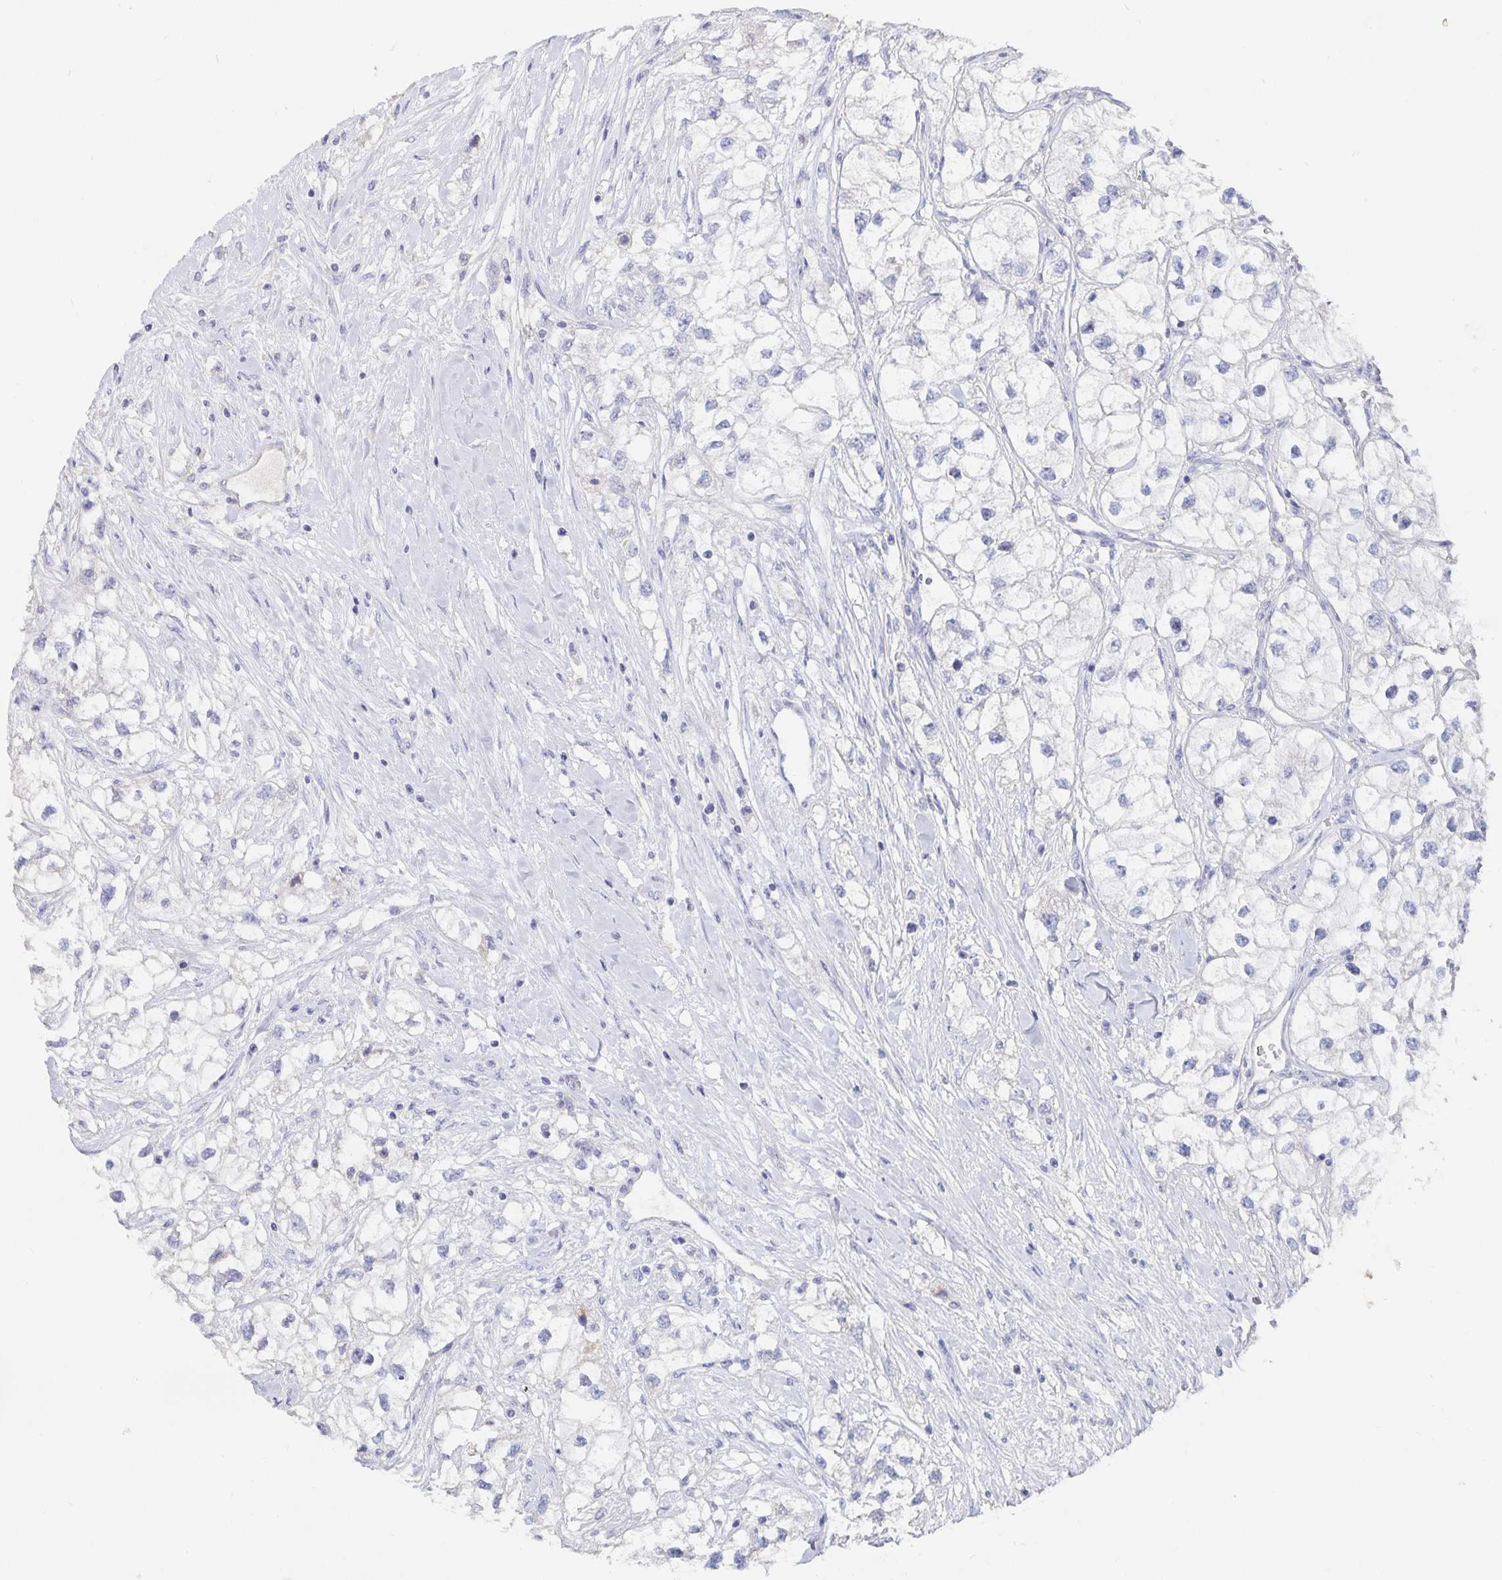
{"staining": {"intensity": "negative", "quantity": "none", "location": "none"}, "tissue": "renal cancer", "cell_type": "Tumor cells", "image_type": "cancer", "snomed": [{"axis": "morphology", "description": "Adenocarcinoma, NOS"}, {"axis": "topography", "description": "Kidney"}], "caption": "Tumor cells show no significant protein expression in adenocarcinoma (renal).", "gene": "CFAP69", "patient": {"sex": "male", "age": 59}}